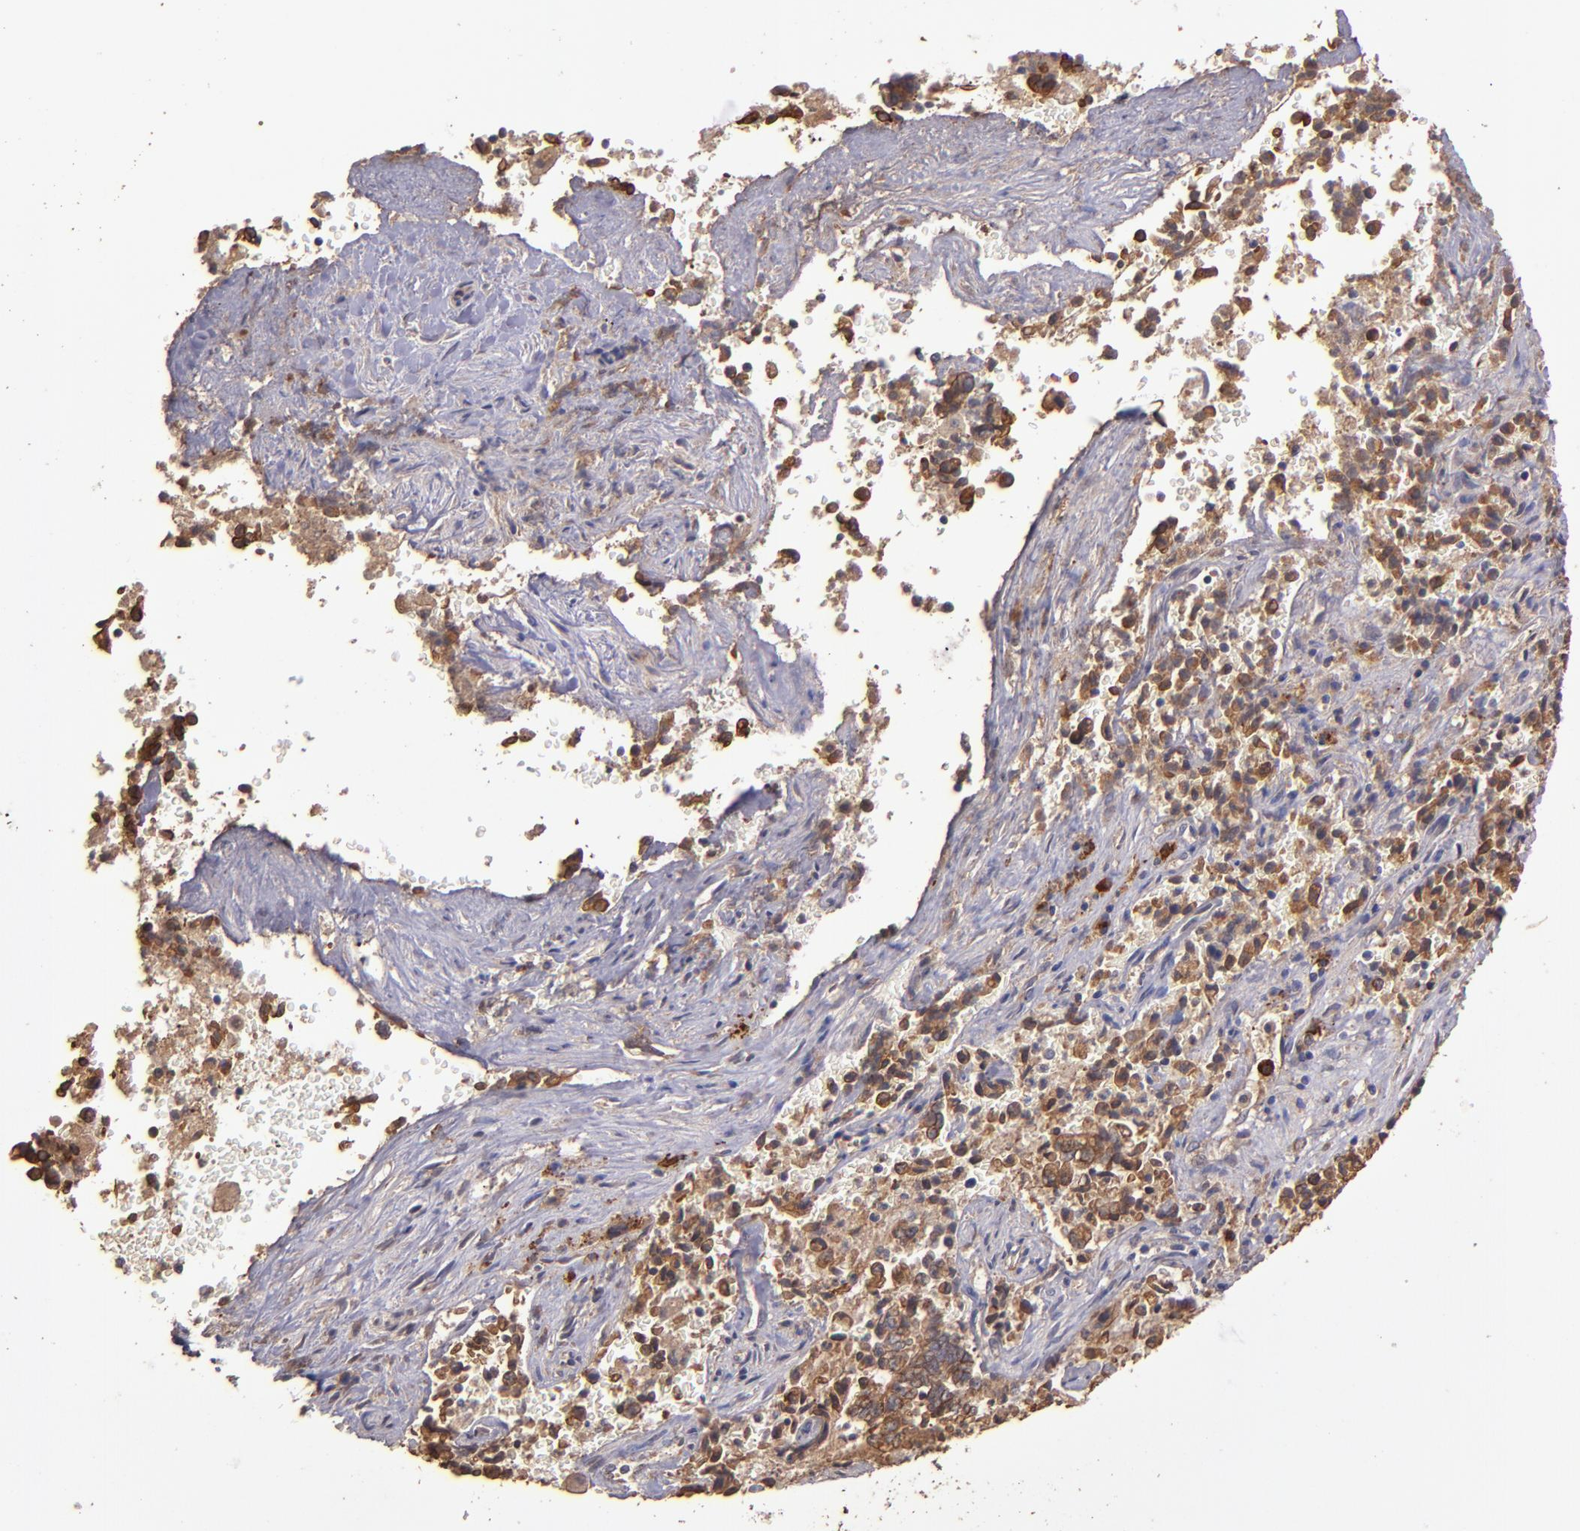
{"staining": {"intensity": "moderate", "quantity": "25%-75%", "location": "cytoplasmic/membranous"}, "tissue": "liver cancer", "cell_type": "Tumor cells", "image_type": "cancer", "snomed": [{"axis": "morphology", "description": "Cholangiocarcinoma"}, {"axis": "topography", "description": "Liver"}], "caption": "DAB immunohistochemical staining of human liver cancer exhibits moderate cytoplasmic/membranous protein staining in approximately 25%-75% of tumor cells.", "gene": "SRRD", "patient": {"sex": "male", "age": 57}}